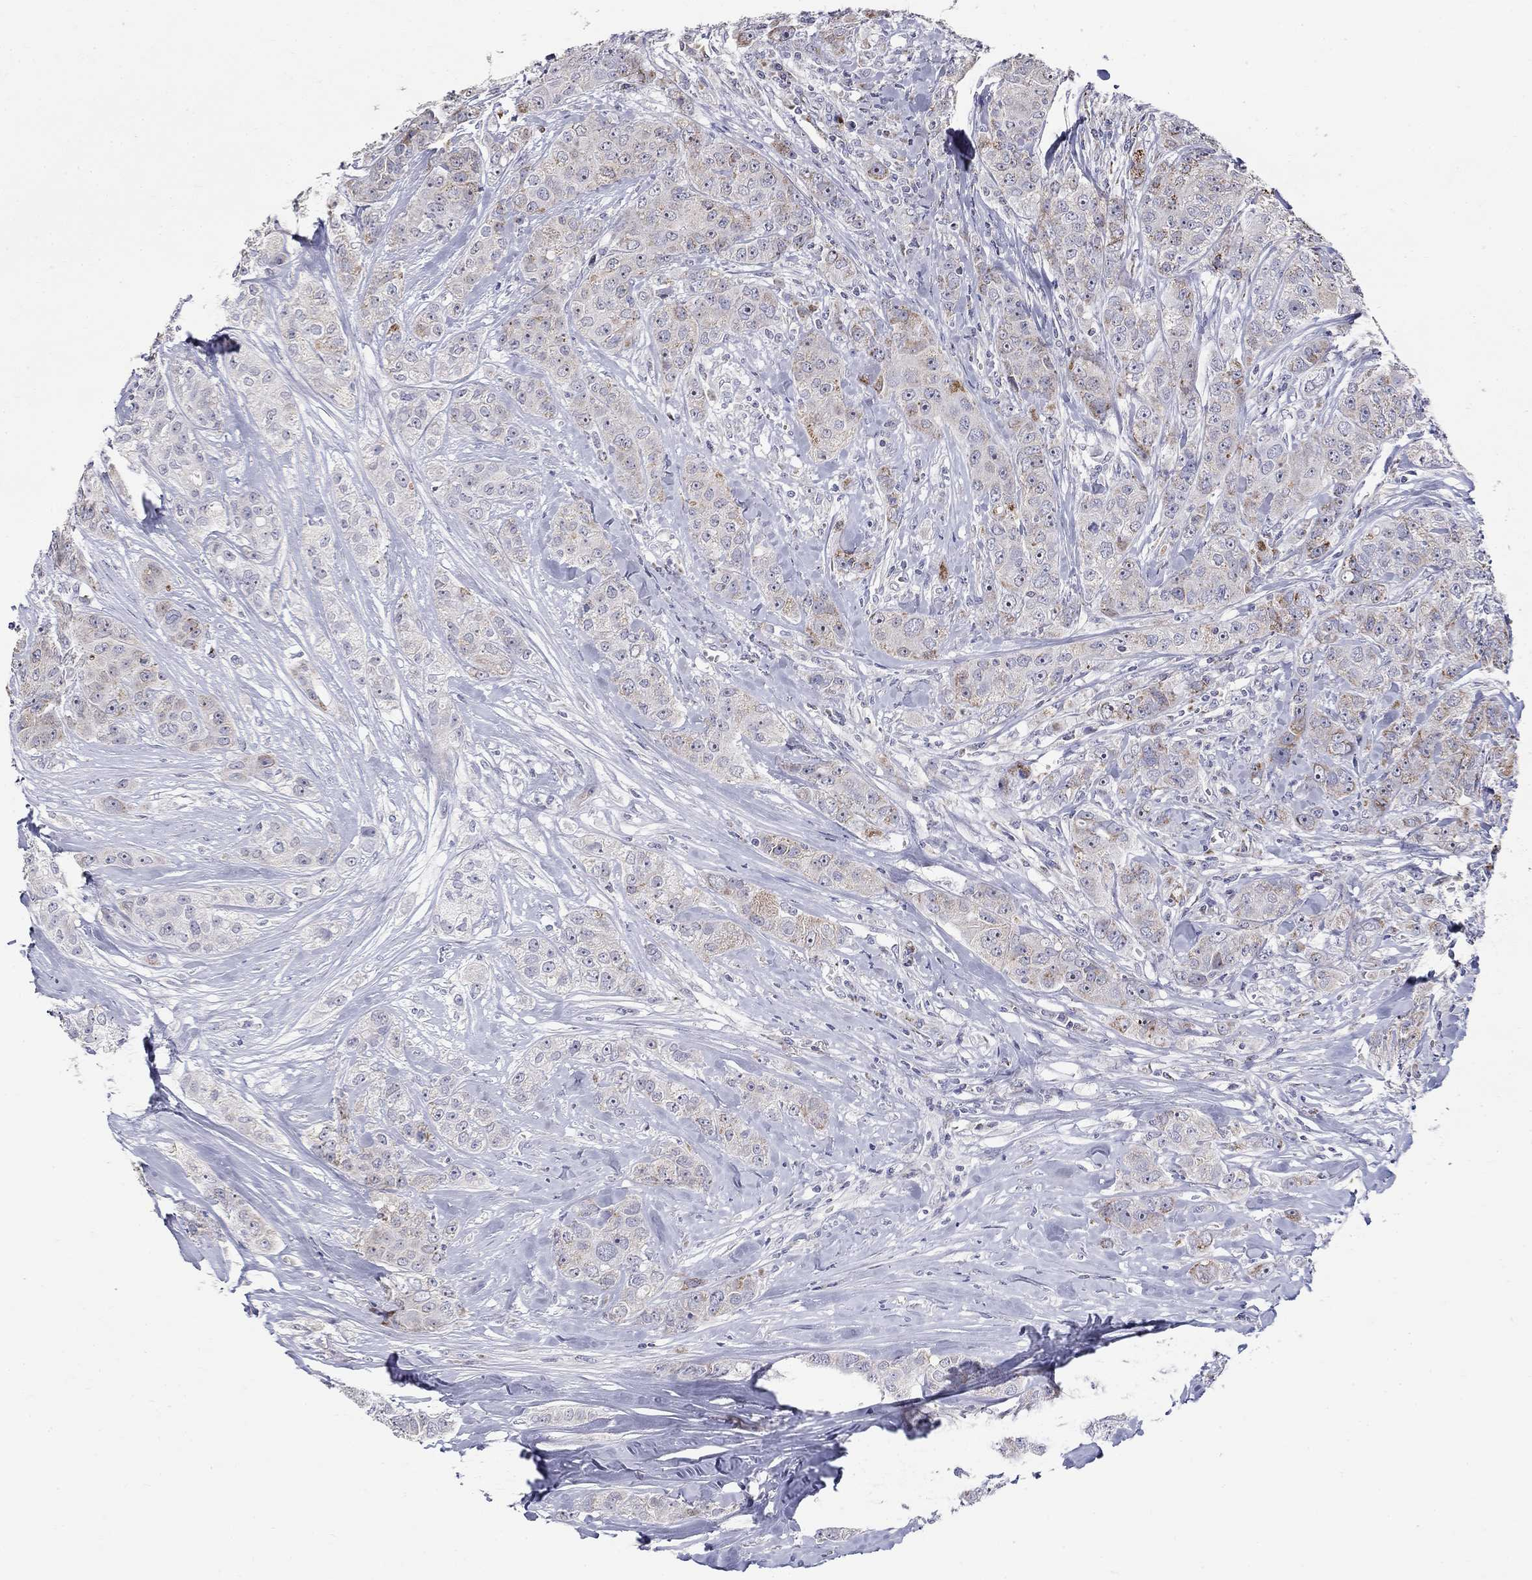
{"staining": {"intensity": "moderate", "quantity": "25%-75%", "location": "cytoplasmic/membranous"}, "tissue": "breast cancer", "cell_type": "Tumor cells", "image_type": "cancer", "snomed": [{"axis": "morphology", "description": "Duct carcinoma"}, {"axis": "topography", "description": "Breast"}], "caption": "Moderate cytoplasmic/membranous staining is seen in about 25%-75% of tumor cells in infiltrating ductal carcinoma (breast).", "gene": "HMX2", "patient": {"sex": "female", "age": 43}}